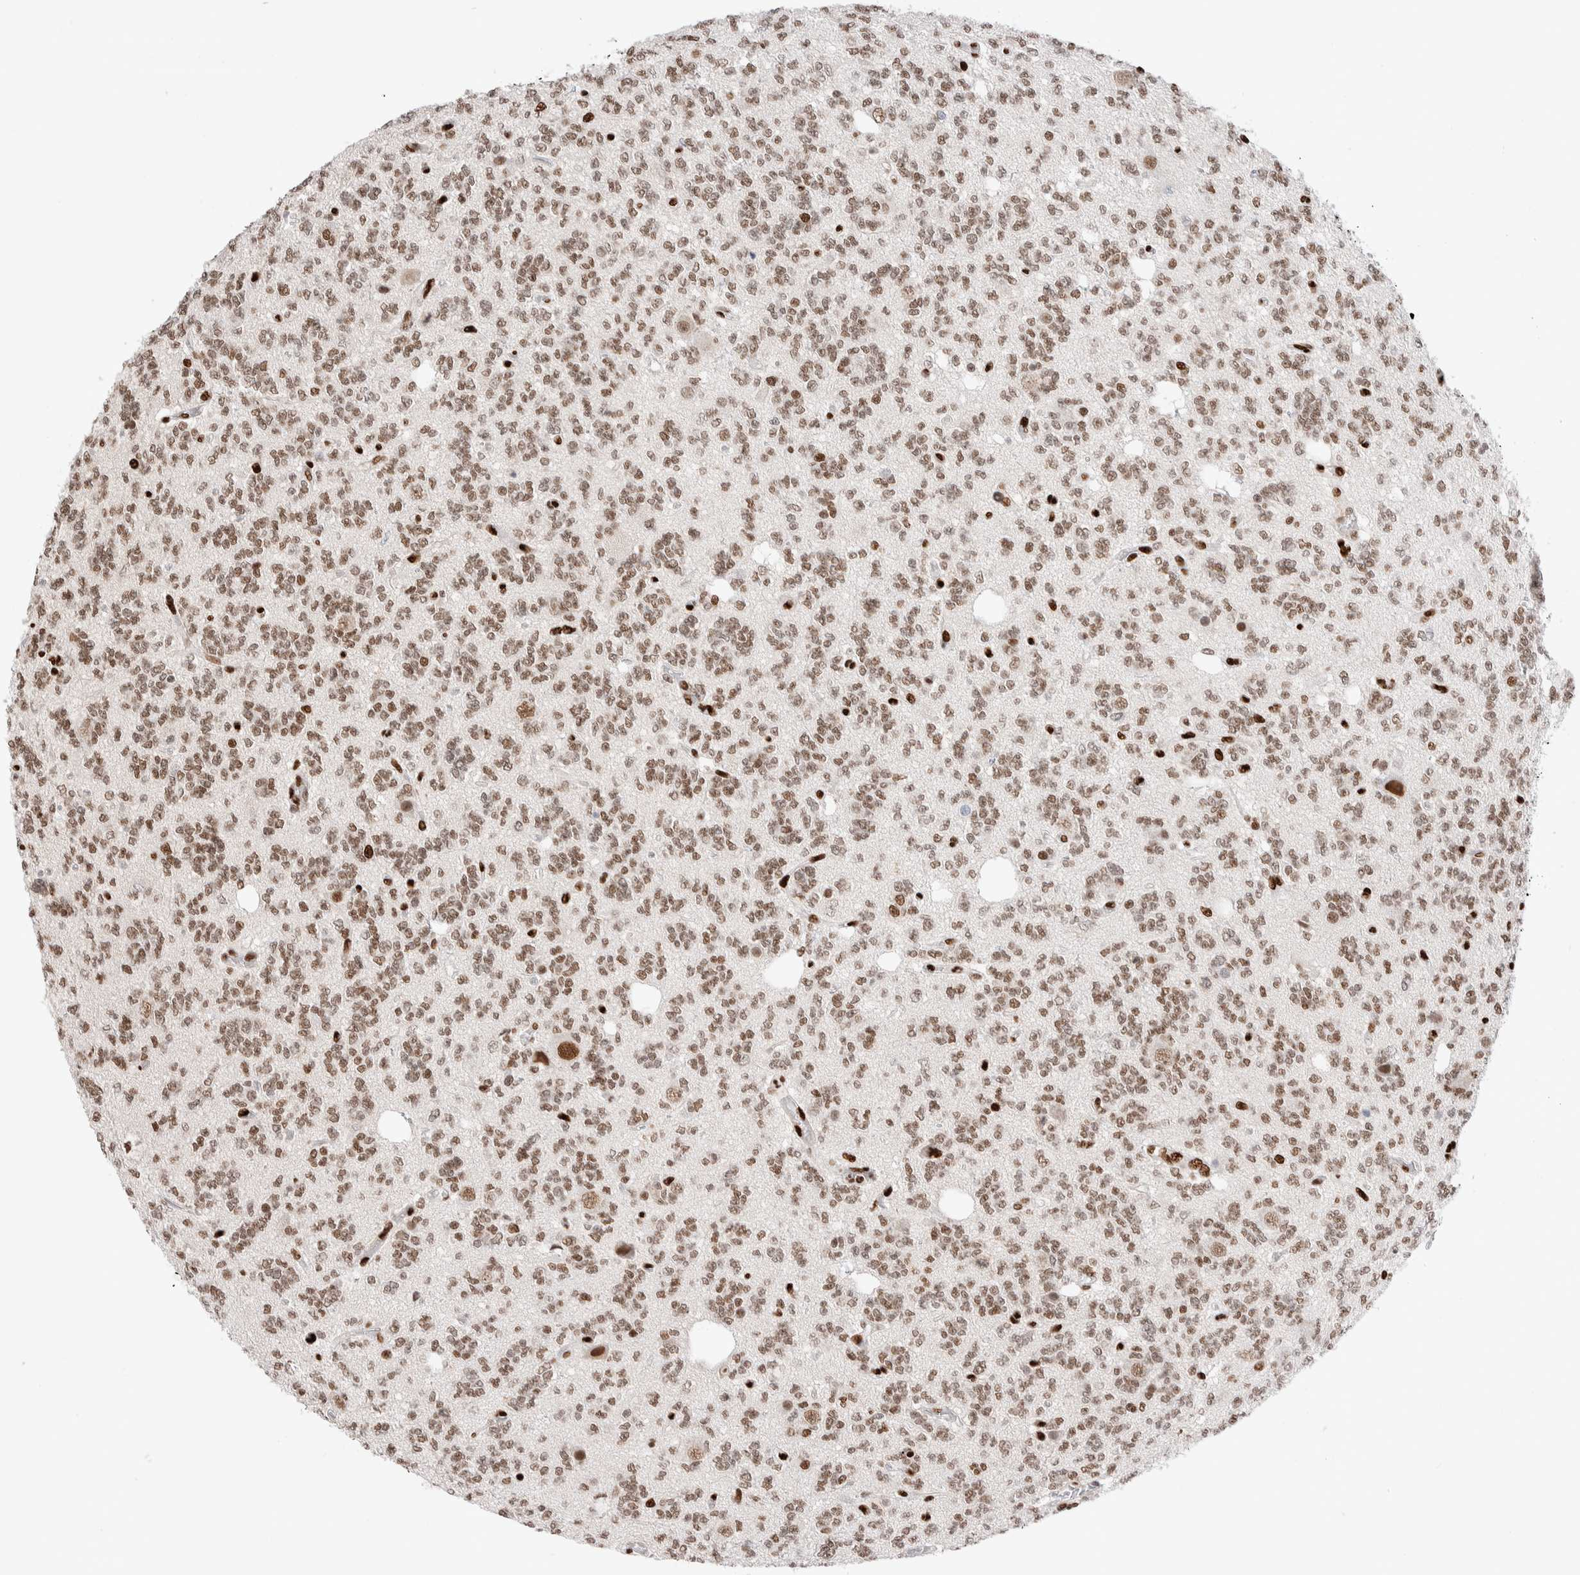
{"staining": {"intensity": "moderate", "quantity": ">75%", "location": "nuclear"}, "tissue": "glioma", "cell_type": "Tumor cells", "image_type": "cancer", "snomed": [{"axis": "morphology", "description": "Glioma, malignant, Low grade"}, {"axis": "topography", "description": "Brain"}], "caption": "A high-resolution photomicrograph shows IHC staining of glioma, which displays moderate nuclear expression in approximately >75% of tumor cells.", "gene": "RNASEK-C17orf49", "patient": {"sex": "male", "age": 38}}